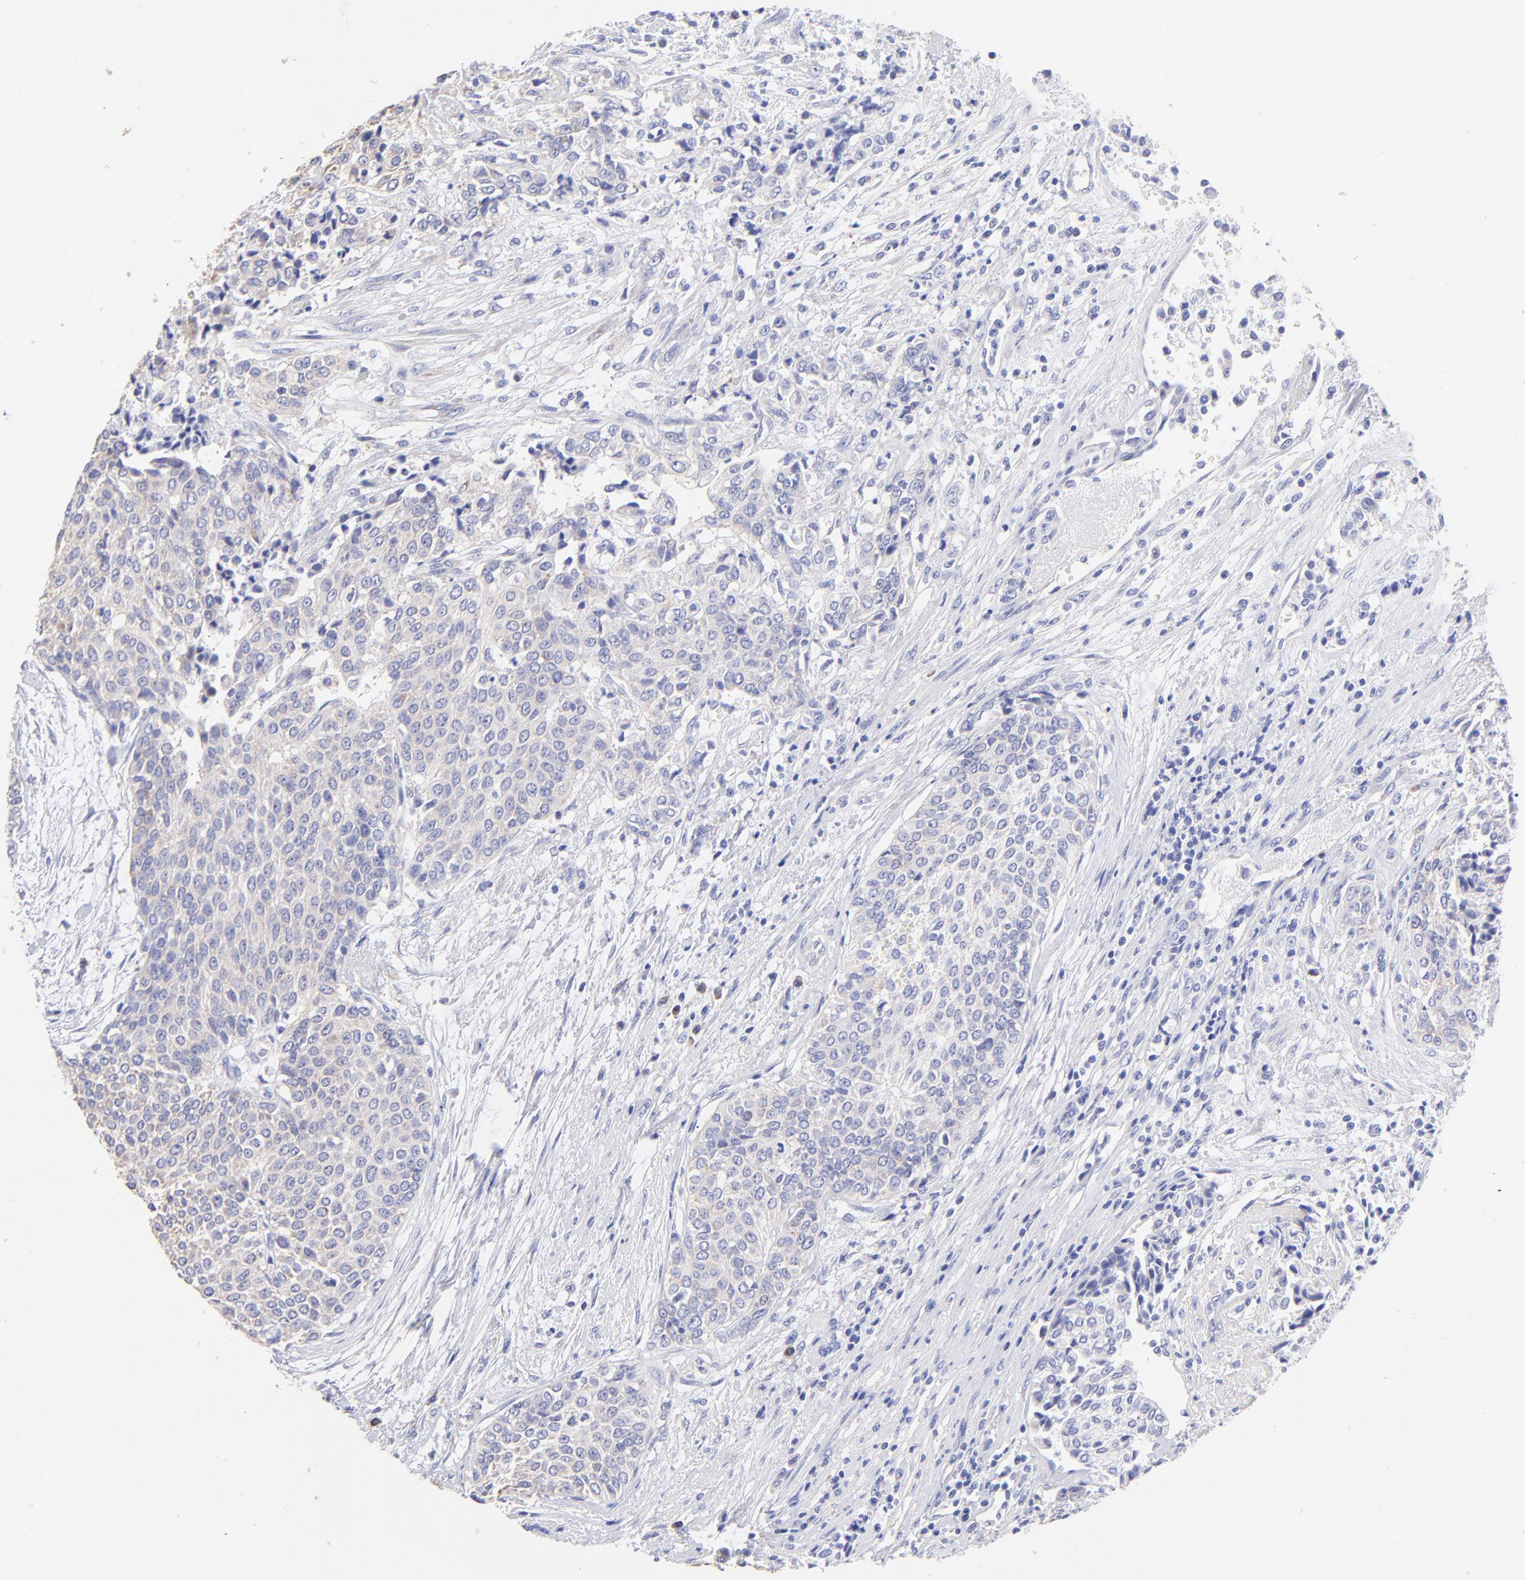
{"staining": {"intensity": "weak", "quantity": "25%-75%", "location": "cytoplasmic/membranous"}, "tissue": "urothelial cancer", "cell_type": "Tumor cells", "image_type": "cancer", "snomed": [{"axis": "morphology", "description": "Urothelial carcinoma, Low grade"}, {"axis": "topography", "description": "Urinary bladder"}], "caption": "A brown stain highlights weak cytoplasmic/membranous expression of a protein in urothelial cancer tumor cells.", "gene": "RPL30", "patient": {"sex": "female", "age": 73}}